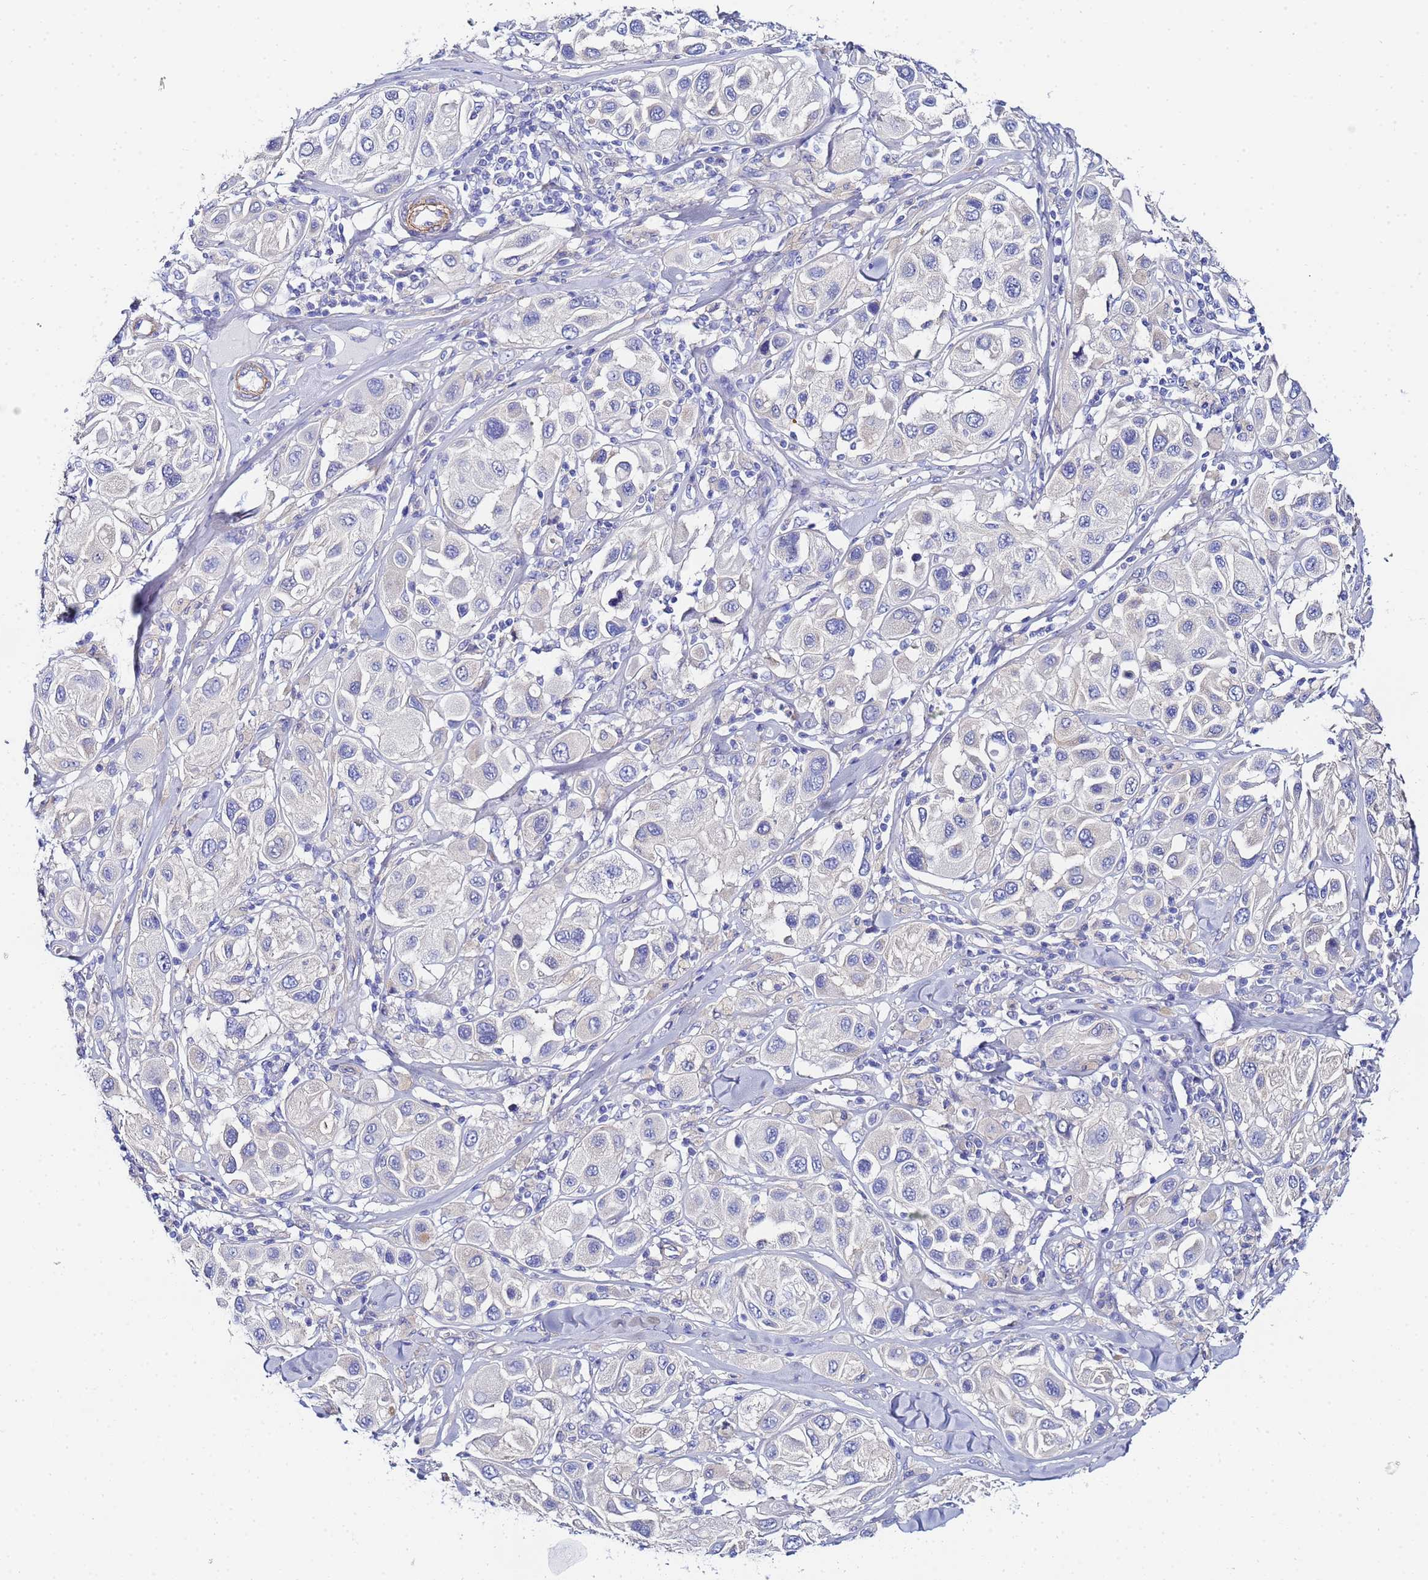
{"staining": {"intensity": "negative", "quantity": "none", "location": "none"}, "tissue": "melanoma", "cell_type": "Tumor cells", "image_type": "cancer", "snomed": [{"axis": "morphology", "description": "Malignant melanoma, Metastatic site"}, {"axis": "topography", "description": "Skin"}], "caption": "Image shows no protein positivity in tumor cells of melanoma tissue.", "gene": "RAB39B", "patient": {"sex": "male", "age": 41}}